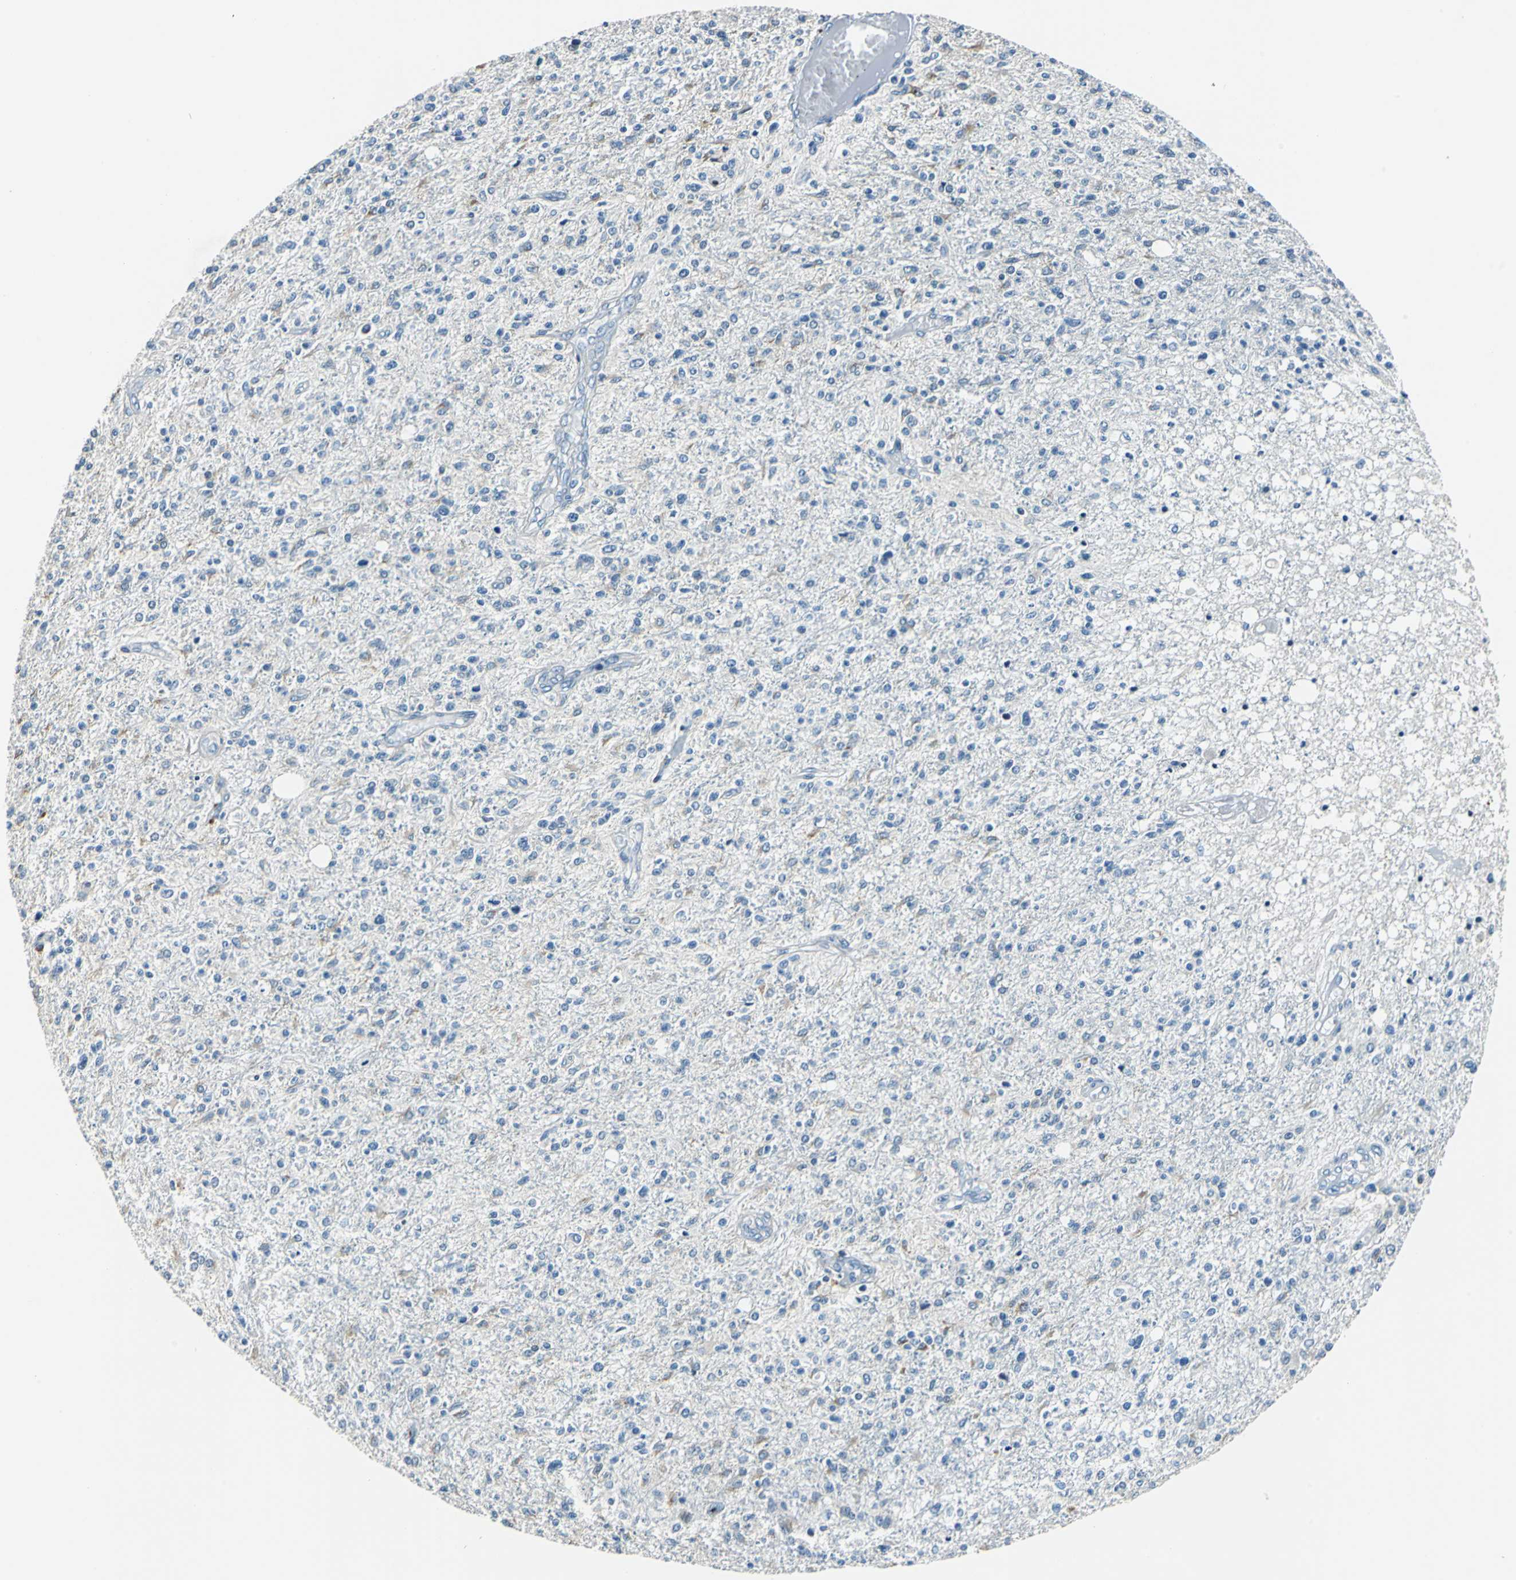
{"staining": {"intensity": "weak", "quantity": "<25%", "location": "cytoplasmic/membranous"}, "tissue": "glioma", "cell_type": "Tumor cells", "image_type": "cancer", "snomed": [{"axis": "morphology", "description": "Glioma, malignant, High grade"}, {"axis": "topography", "description": "Cerebral cortex"}], "caption": "An immunohistochemistry (IHC) micrograph of high-grade glioma (malignant) is shown. There is no staining in tumor cells of high-grade glioma (malignant).", "gene": "HCFC2", "patient": {"sex": "male", "age": 76}}